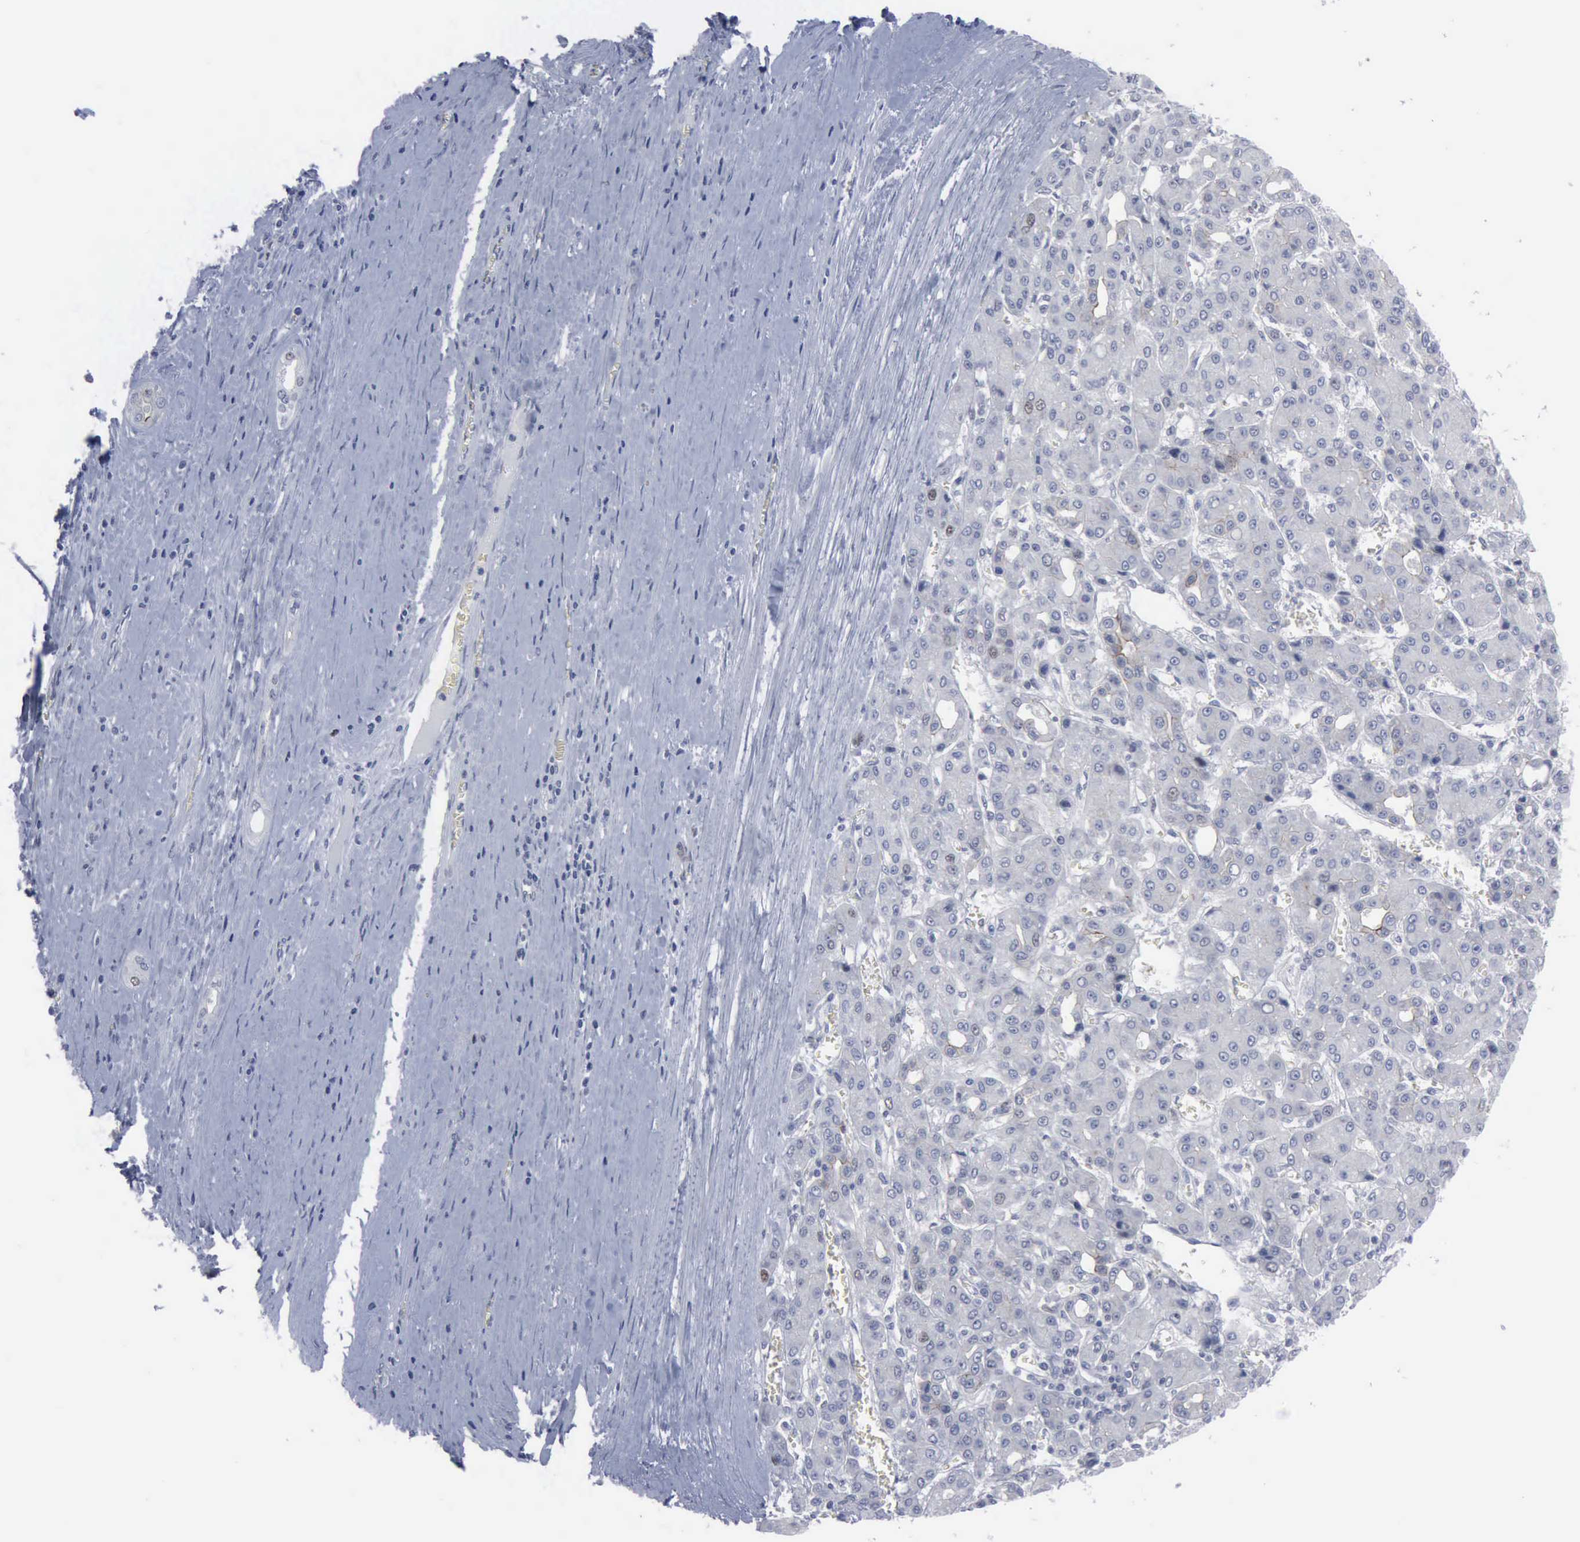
{"staining": {"intensity": "negative", "quantity": "none", "location": "none"}, "tissue": "liver cancer", "cell_type": "Tumor cells", "image_type": "cancer", "snomed": [{"axis": "morphology", "description": "Carcinoma, Hepatocellular, NOS"}, {"axis": "topography", "description": "Liver"}], "caption": "DAB (3,3'-diaminobenzidine) immunohistochemical staining of human hepatocellular carcinoma (liver) exhibits no significant positivity in tumor cells.", "gene": "MCM5", "patient": {"sex": "male", "age": 69}}